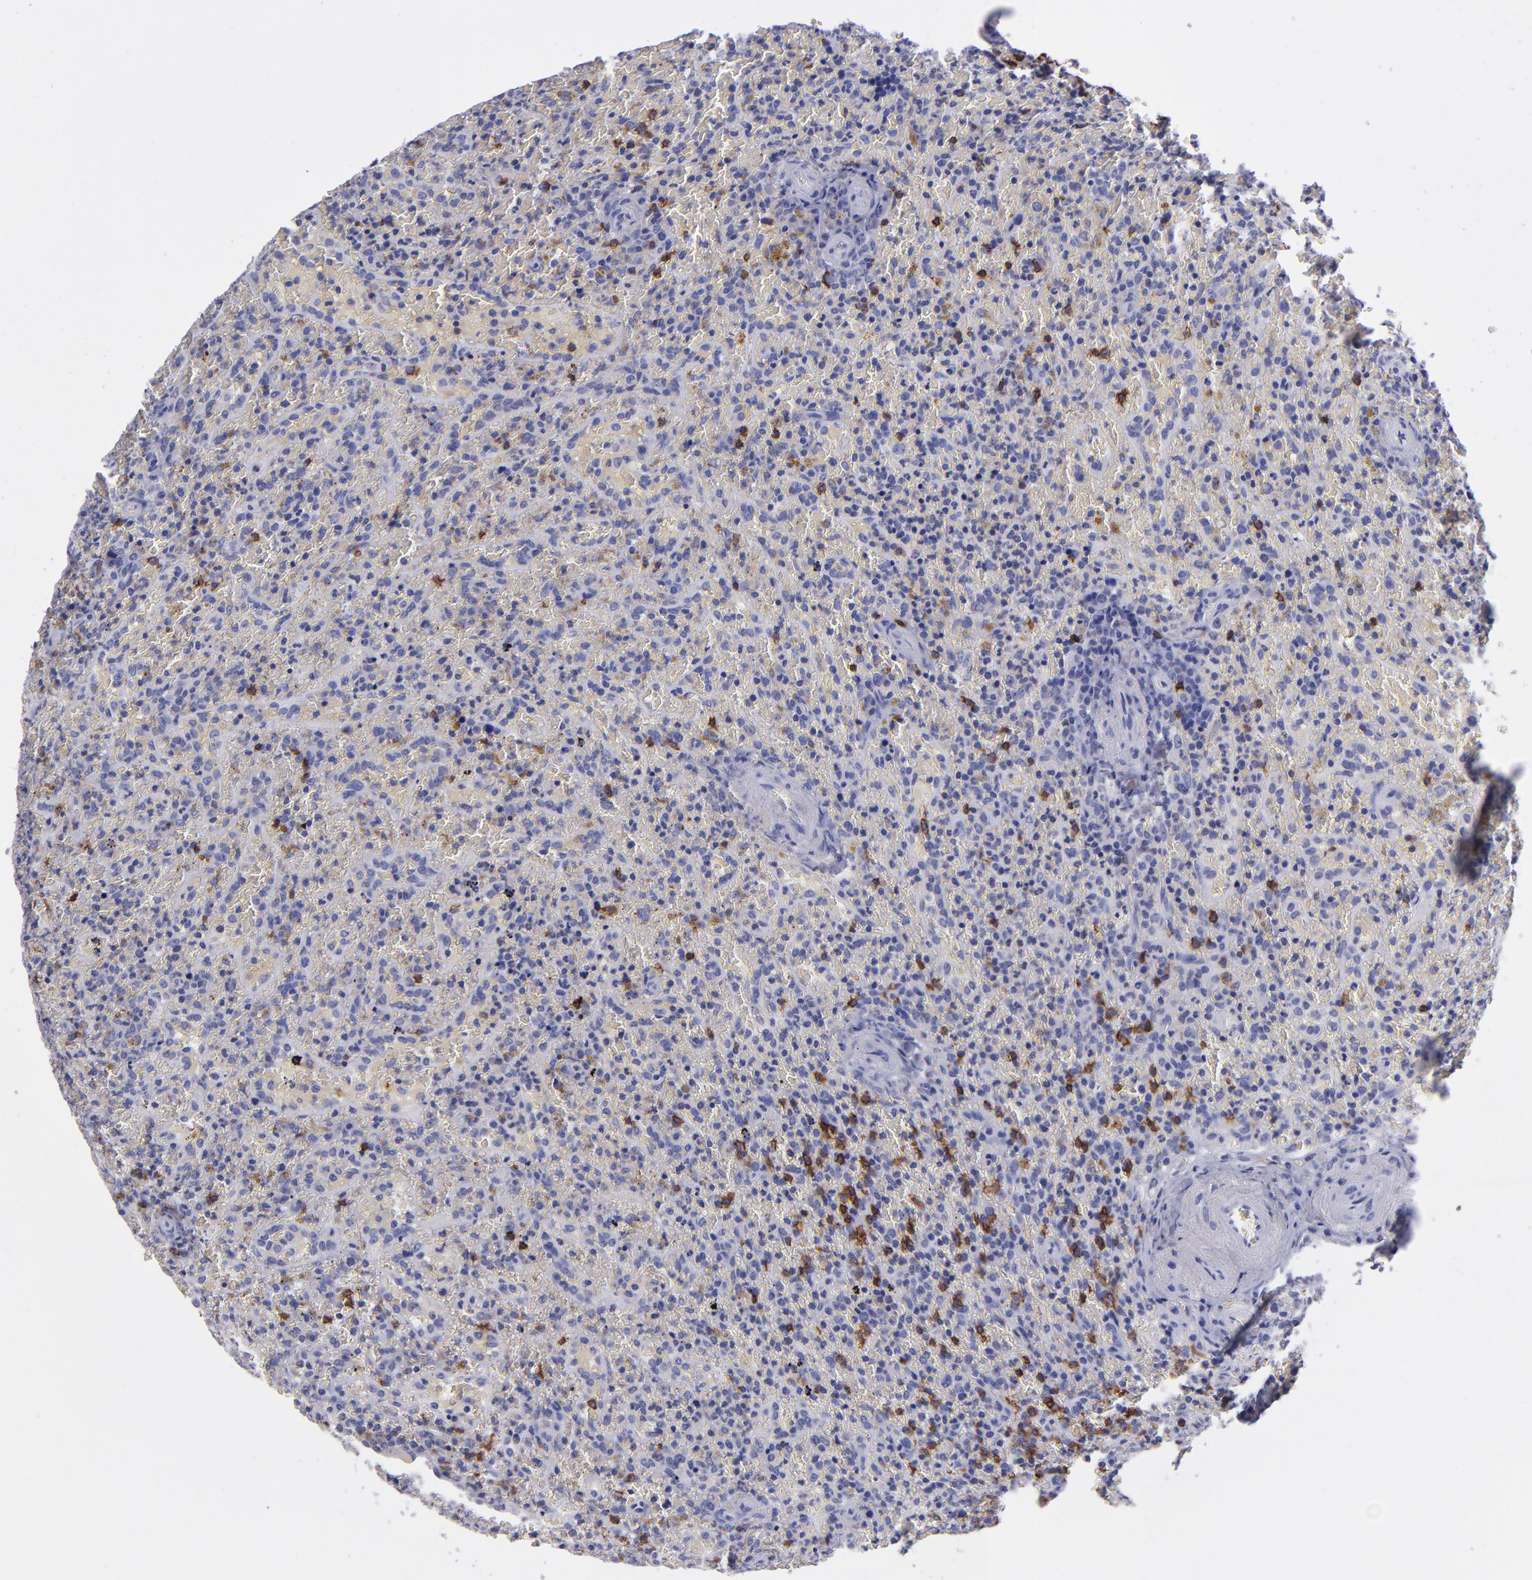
{"staining": {"intensity": "moderate", "quantity": "<25%", "location": "cytoplasmic/membranous"}, "tissue": "lymphoma", "cell_type": "Tumor cells", "image_type": "cancer", "snomed": [{"axis": "morphology", "description": "Malignant lymphoma, non-Hodgkin's type, High grade"}, {"axis": "topography", "description": "Spleen"}, {"axis": "topography", "description": "Lymph node"}], "caption": "A micrograph of malignant lymphoma, non-Hodgkin's type (high-grade) stained for a protein demonstrates moderate cytoplasmic/membranous brown staining in tumor cells.", "gene": "CD37", "patient": {"sex": "female", "age": 70}}